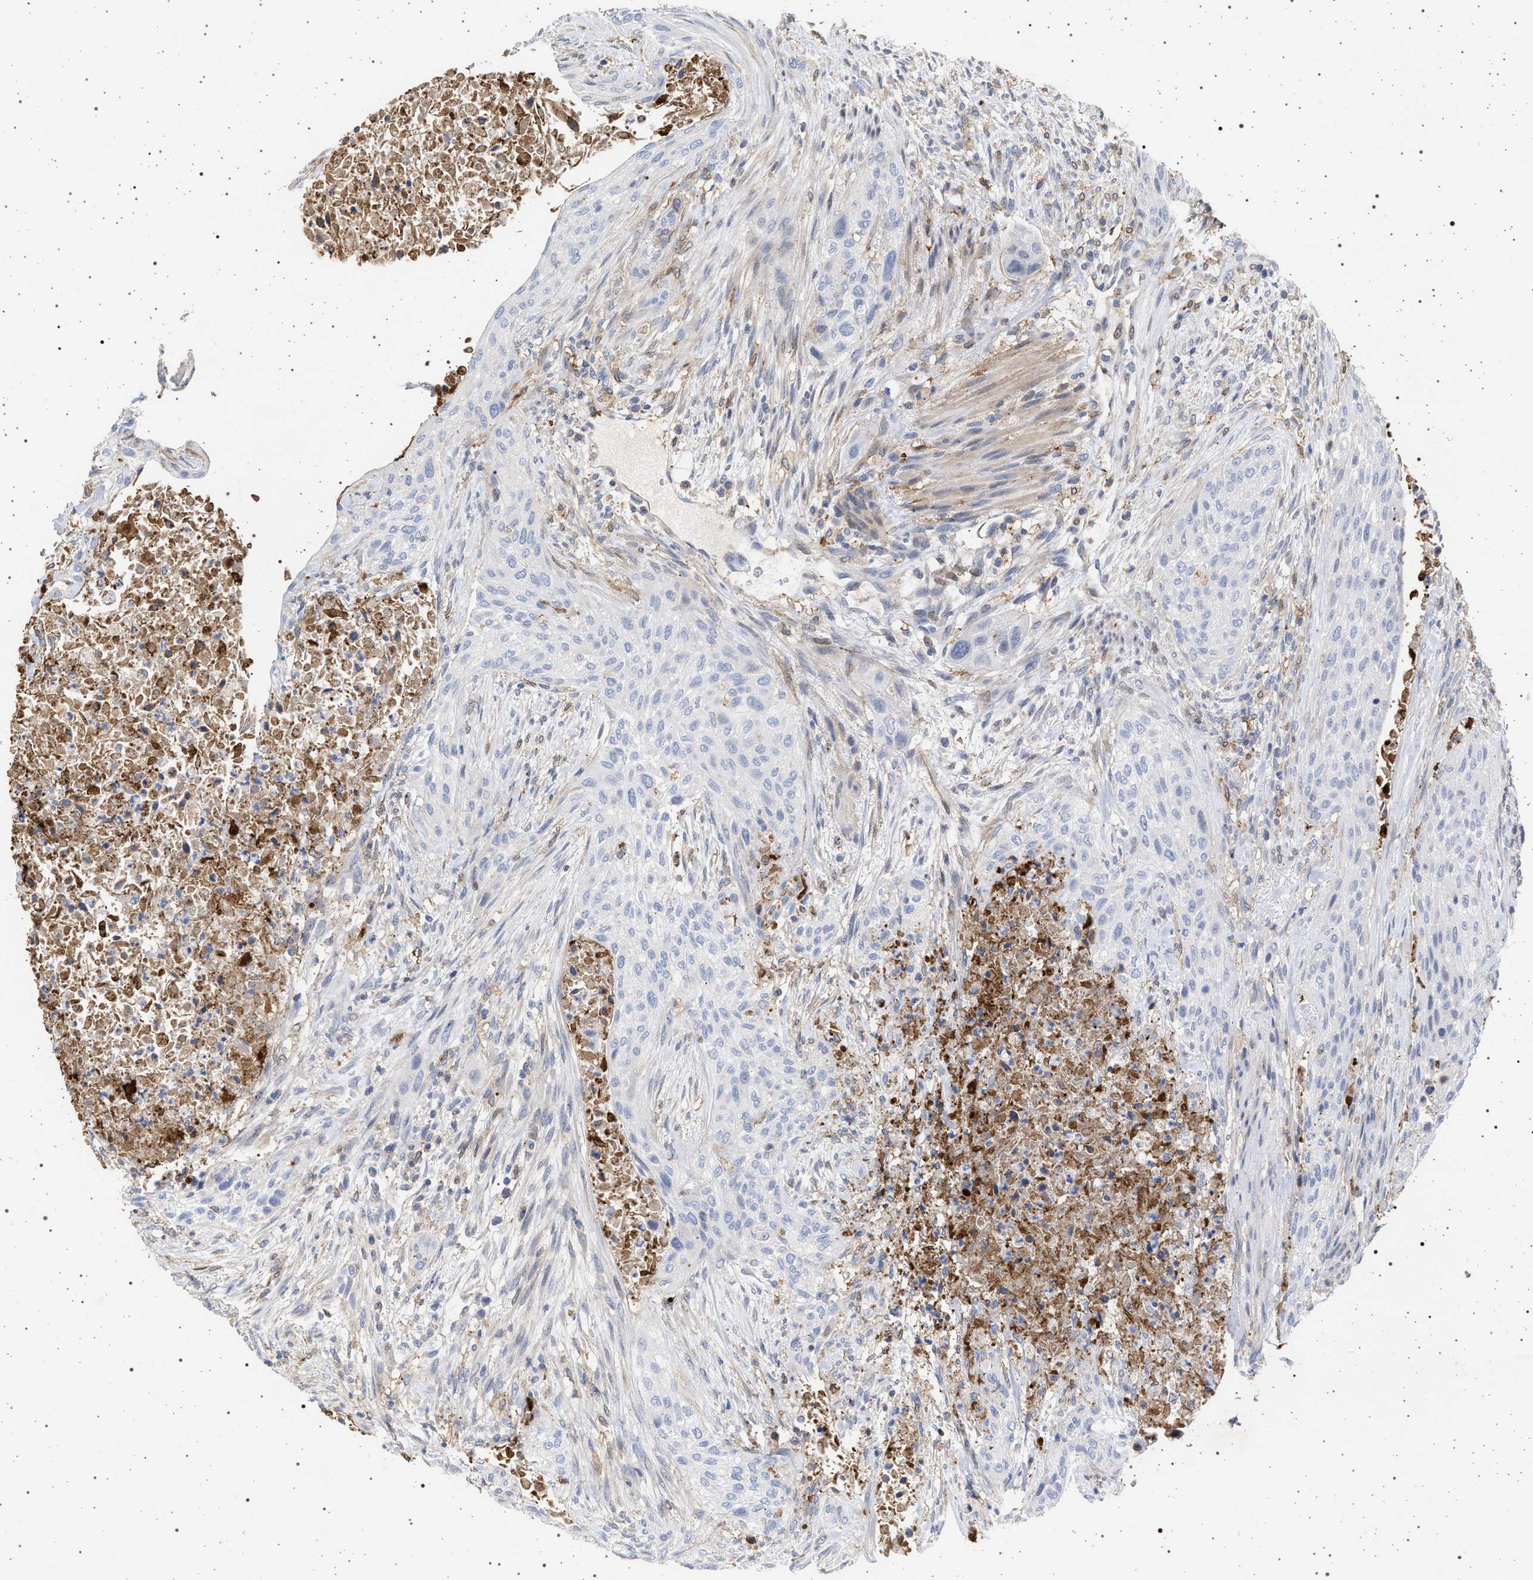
{"staining": {"intensity": "negative", "quantity": "none", "location": "none"}, "tissue": "urothelial cancer", "cell_type": "Tumor cells", "image_type": "cancer", "snomed": [{"axis": "morphology", "description": "Urothelial carcinoma, Low grade"}, {"axis": "morphology", "description": "Urothelial carcinoma, High grade"}, {"axis": "topography", "description": "Urinary bladder"}], "caption": "High power microscopy photomicrograph of an immunohistochemistry (IHC) image of urothelial carcinoma (low-grade), revealing no significant positivity in tumor cells.", "gene": "PLG", "patient": {"sex": "male", "age": 35}}